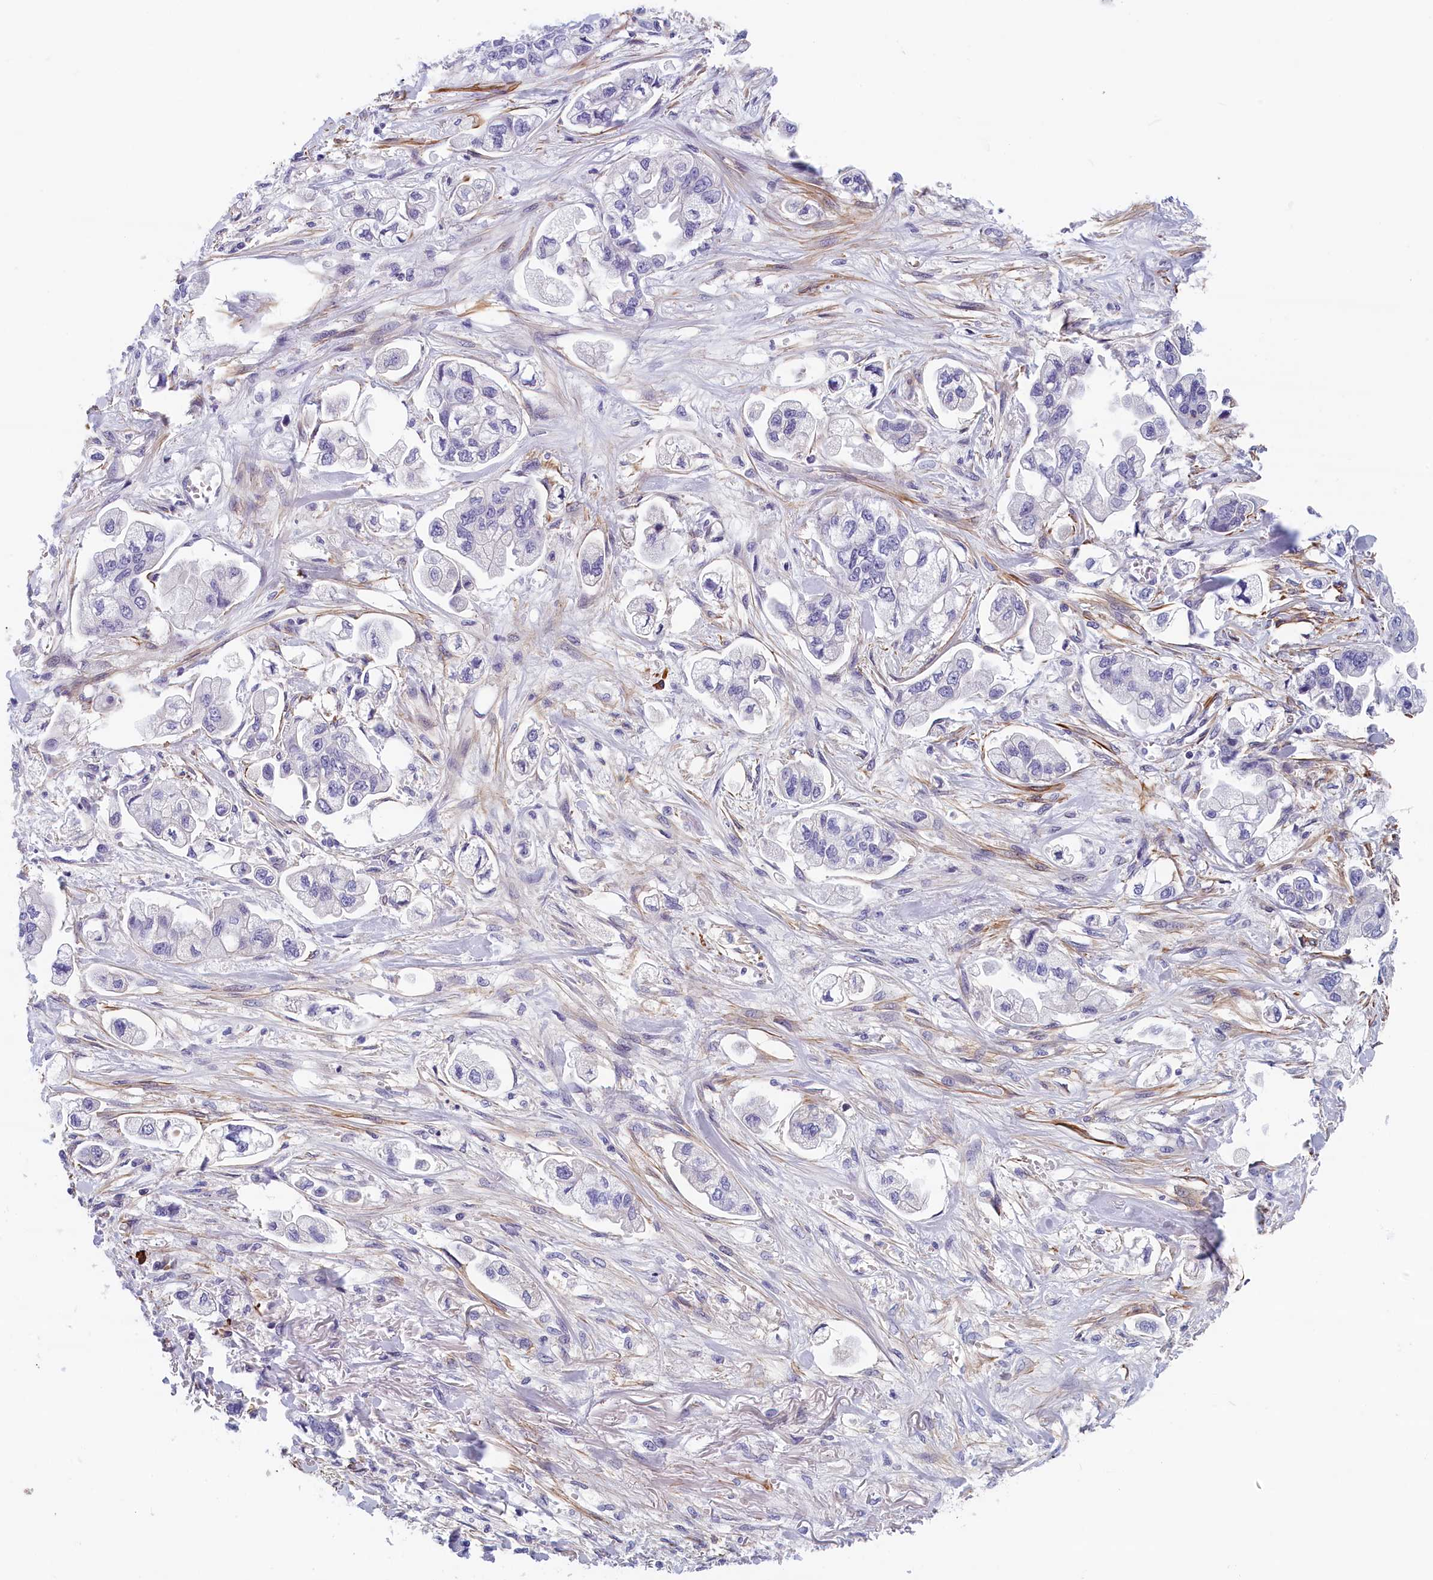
{"staining": {"intensity": "negative", "quantity": "none", "location": "none"}, "tissue": "stomach cancer", "cell_type": "Tumor cells", "image_type": "cancer", "snomed": [{"axis": "morphology", "description": "Adenocarcinoma, NOS"}, {"axis": "topography", "description": "Stomach"}], "caption": "IHC image of neoplastic tissue: stomach adenocarcinoma stained with DAB (3,3'-diaminobenzidine) demonstrates no significant protein expression in tumor cells.", "gene": "BCL2L13", "patient": {"sex": "male", "age": 62}}